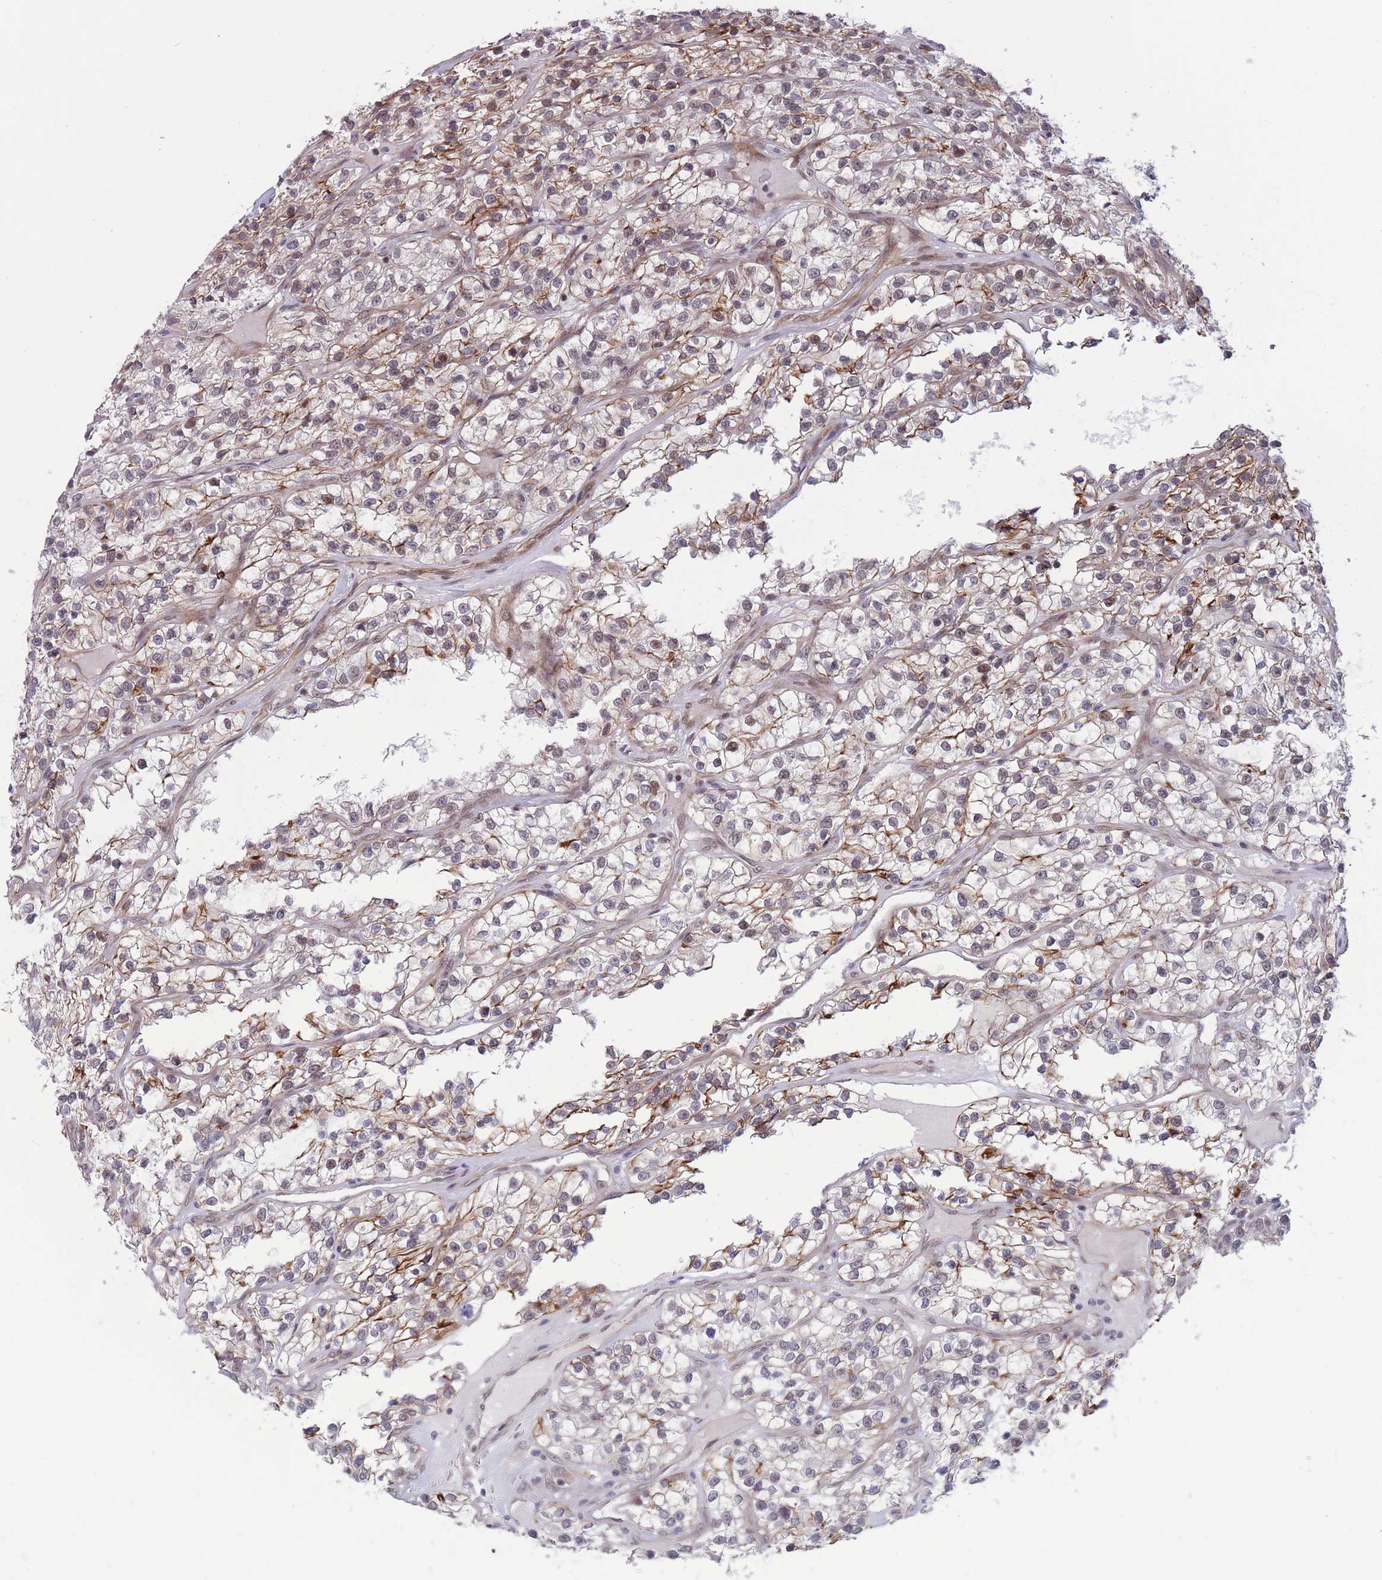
{"staining": {"intensity": "moderate", "quantity": "<25%", "location": "cytoplasmic/membranous"}, "tissue": "renal cancer", "cell_type": "Tumor cells", "image_type": "cancer", "snomed": [{"axis": "morphology", "description": "Adenocarcinoma, NOS"}, {"axis": "topography", "description": "Kidney"}], "caption": "Approximately <25% of tumor cells in adenocarcinoma (renal) show moderate cytoplasmic/membranous protein expression as visualized by brown immunohistochemical staining.", "gene": "BCL9L", "patient": {"sex": "female", "age": 57}}